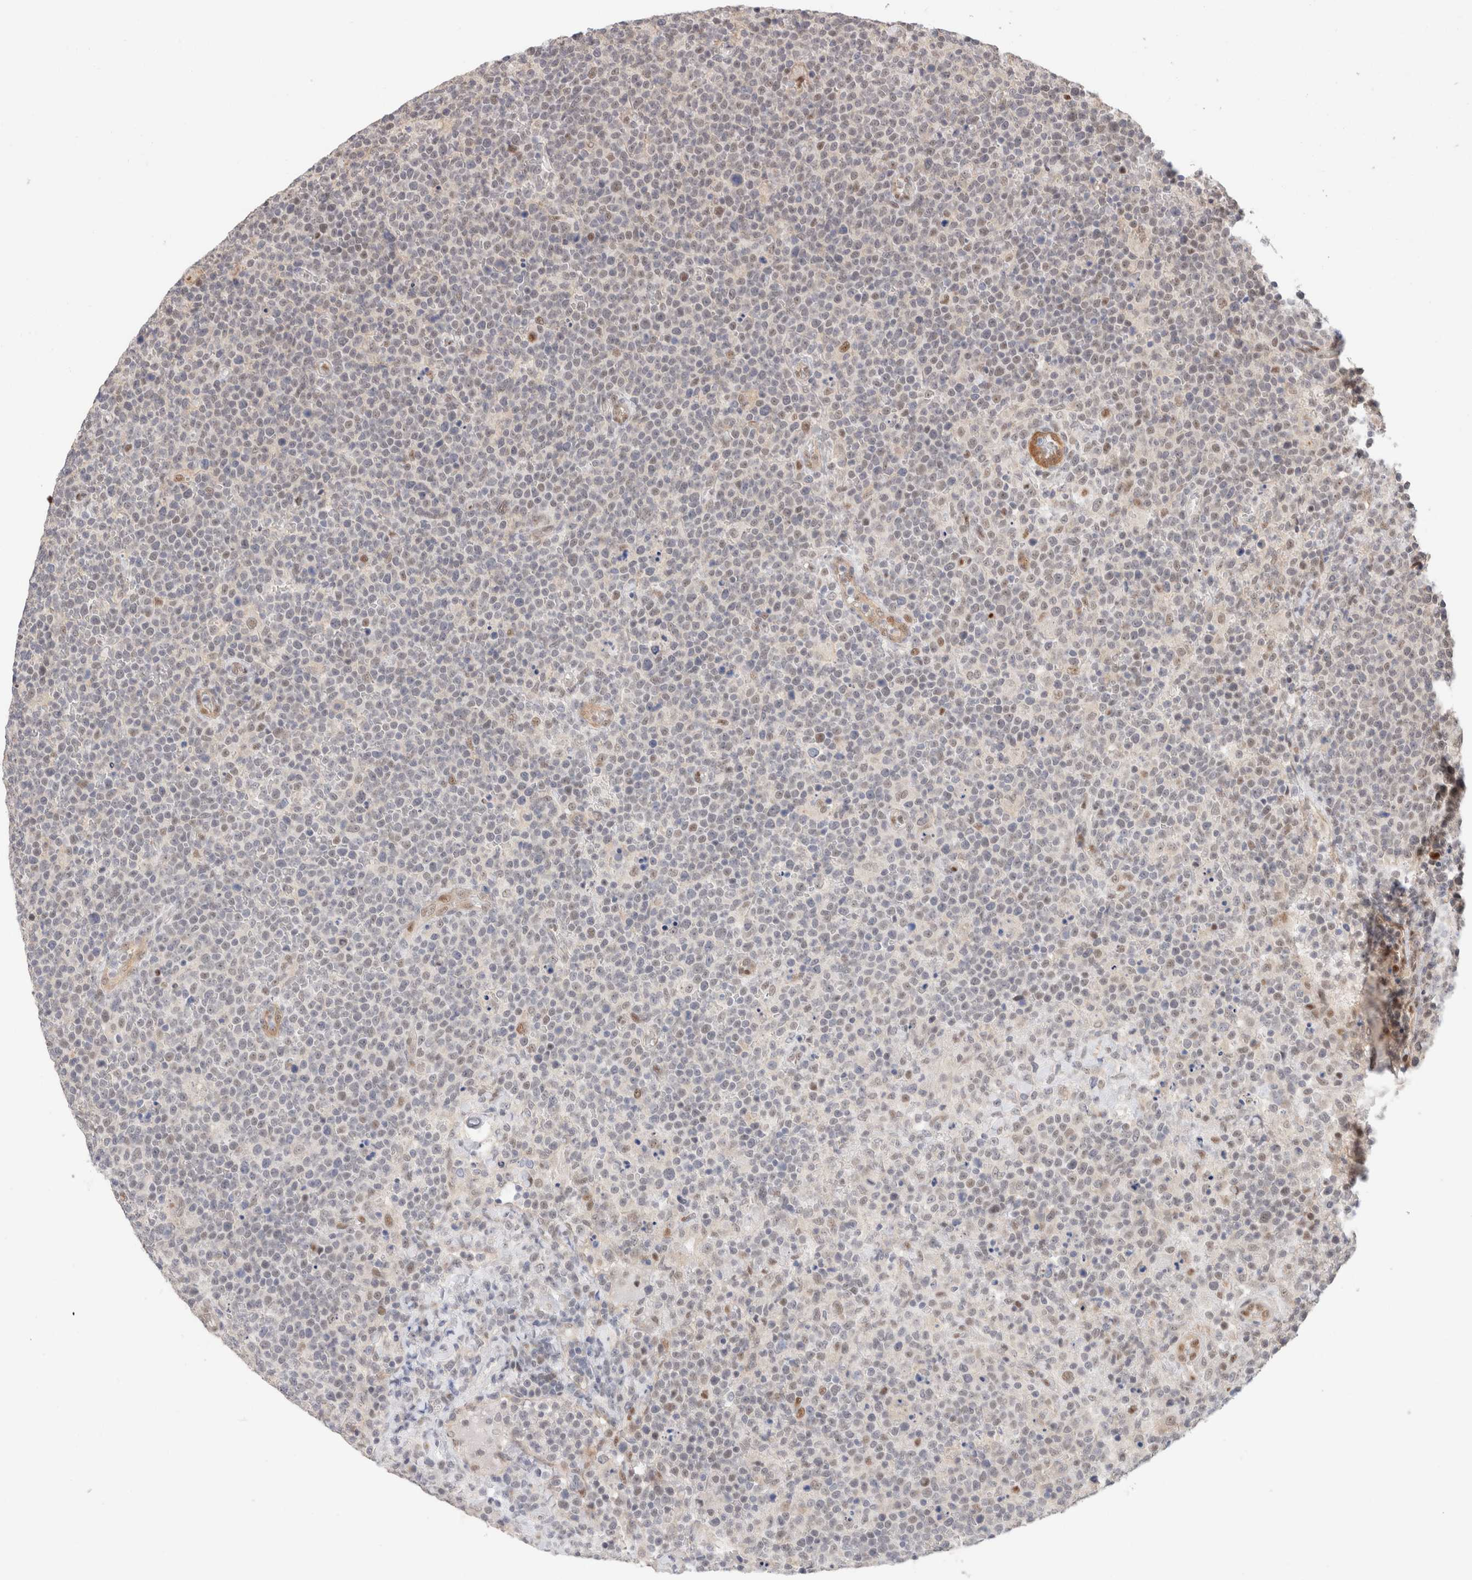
{"staining": {"intensity": "moderate", "quantity": "<25%", "location": "nuclear"}, "tissue": "lymphoma", "cell_type": "Tumor cells", "image_type": "cancer", "snomed": [{"axis": "morphology", "description": "Malignant lymphoma, non-Hodgkin's type, High grade"}, {"axis": "topography", "description": "Lymph node"}], "caption": "A brown stain highlights moderate nuclear expression of a protein in human lymphoma tumor cells.", "gene": "ID3", "patient": {"sex": "male", "age": 61}}